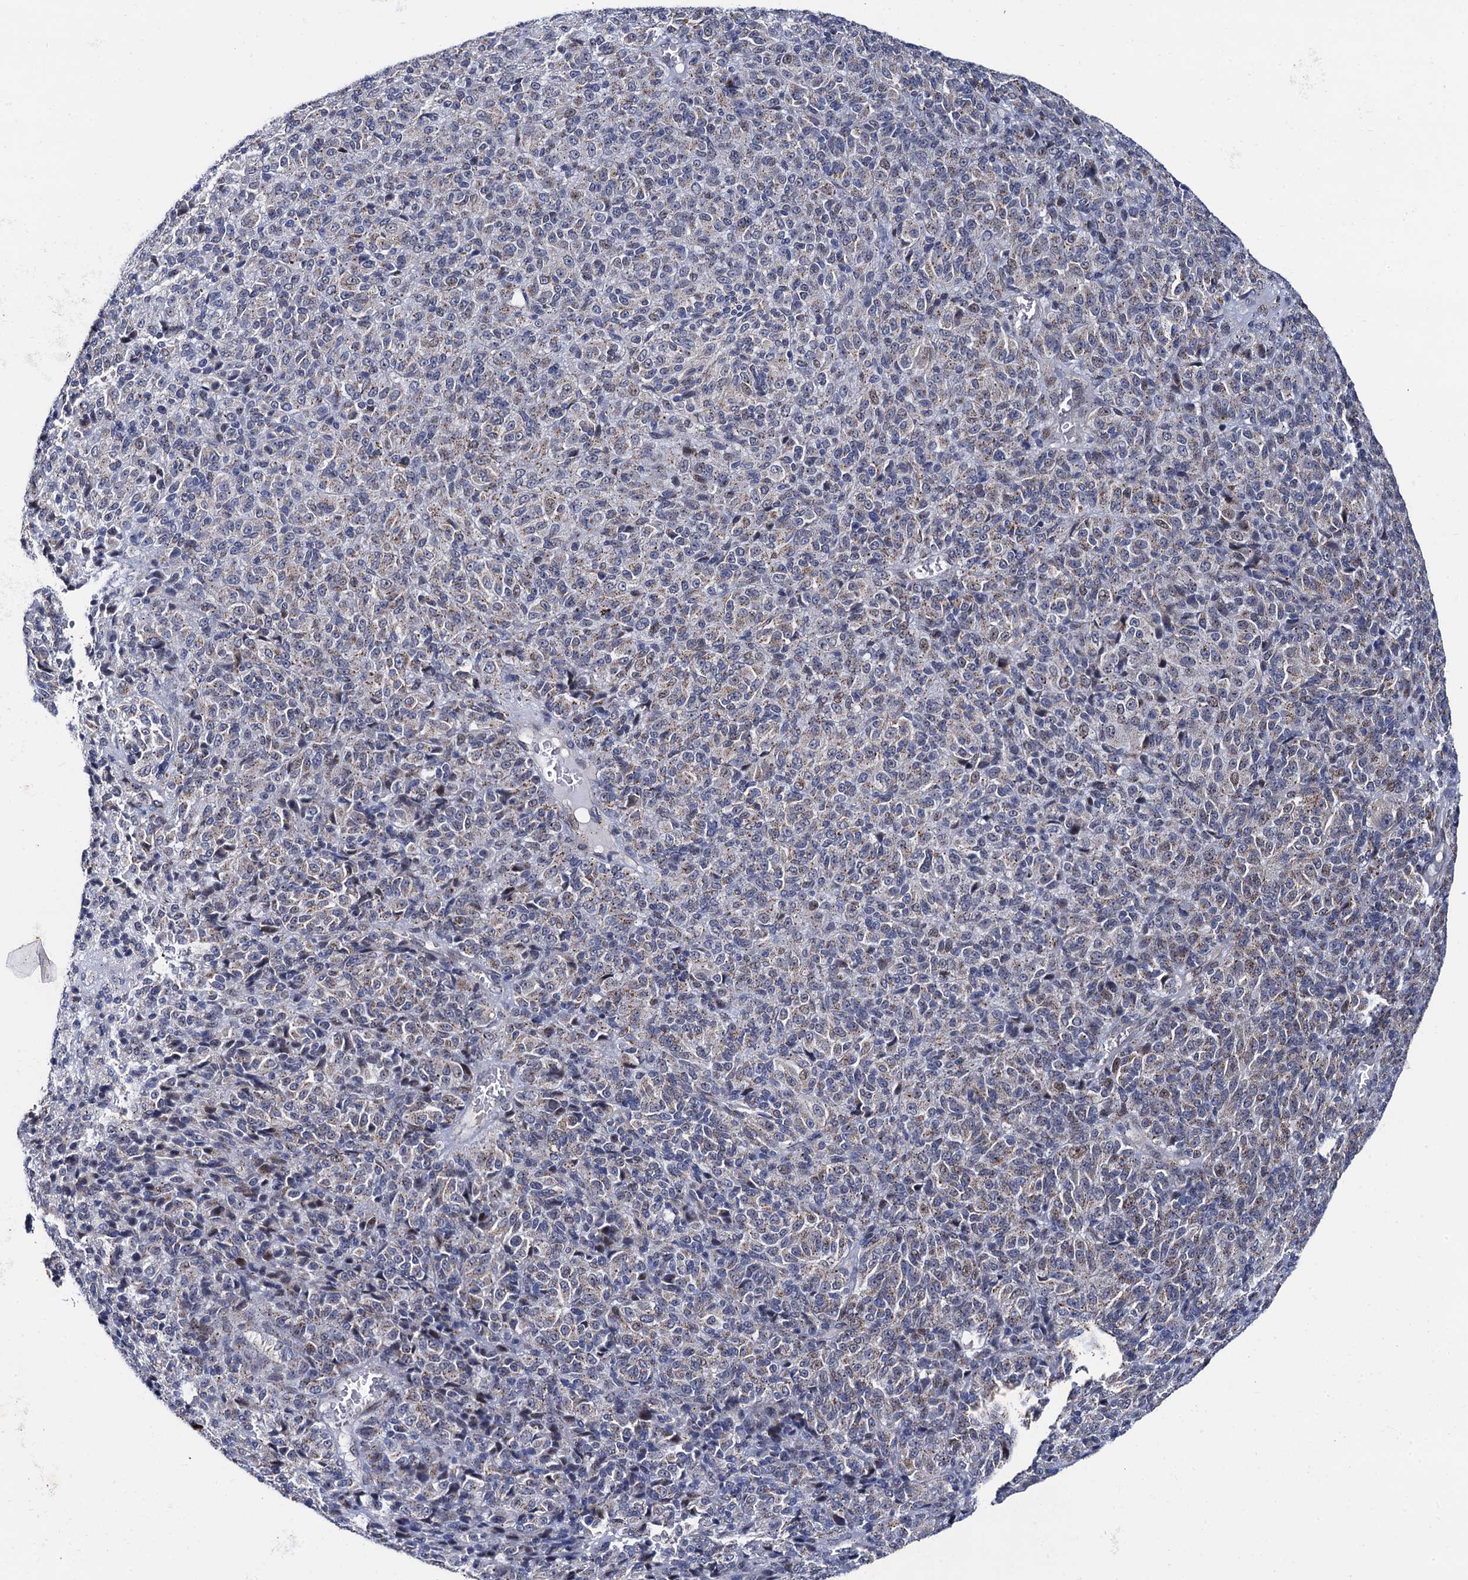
{"staining": {"intensity": "moderate", "quantity": "25%-75%", "location": "cytoplasmic/membranous"}, "tissue": "melanoma", "cell_type": "Tumor cells", "image_type": "cancer", "snomed": [{"axis": "morphology", "description": "Malignant melanoma, Metastatic site"}, {"axis": "topography", "description": "Brain"}], "caption": "IHC (DAB) staining of malignant melanoma (metastatic site) displays moderate cytoplasmic/membranous protein expression in about 25%-75% of tumor cells. (Stains: DAB (3,3'-diaminobenzidine) in brown, nuclei in blue, Microscopy: brightfield microscopy at high magnification).", "gene": "THAP2", "patient": {"sex": "female", "age": 56}}